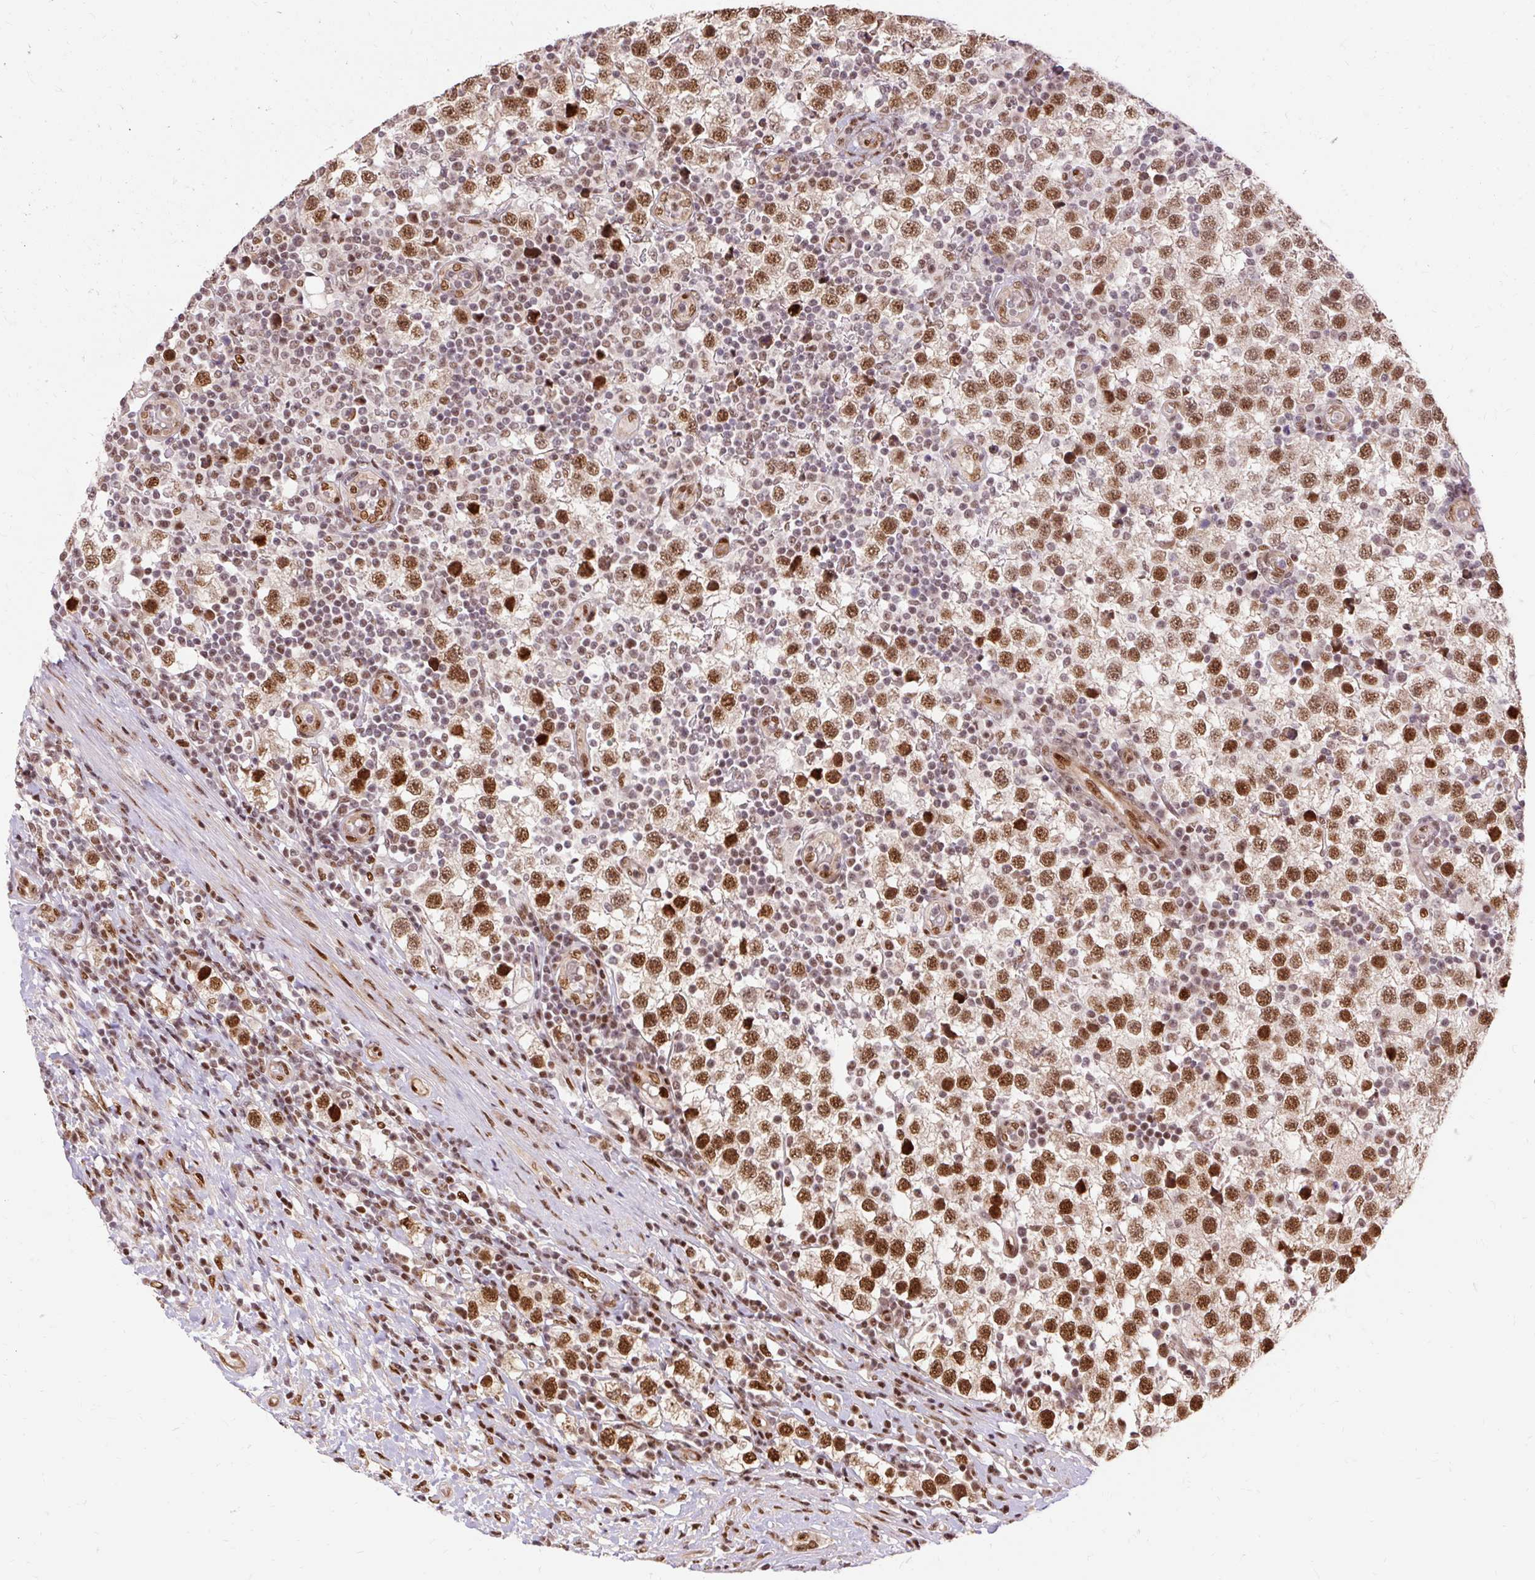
{"staining": {"intensity": "strong", "quantity": ">75%", "location": "nuclear"}, "tissue": "testis cancer", "cell_type": "Tumor cells", "image_type": "cancer", "snomed": [{"axis": "morphology", "description": "Seminoma, NOS"}, {"axis": "topography", "description": "Testis"}], "caption": "Immunohistochemistry (DAB (3,3'-diaminobenzidine)) staining of testis cancer displays strong nuclear protein staining in approximately >75% of tumor cells. (Stains: DAB (3,3'-diaminobenzidine) in brown, nuclei in blue, Microscopy: brightfield microscopy at high magnification).", "gene": "MECOM", "patient": {"sex": "male", "age": 34}}